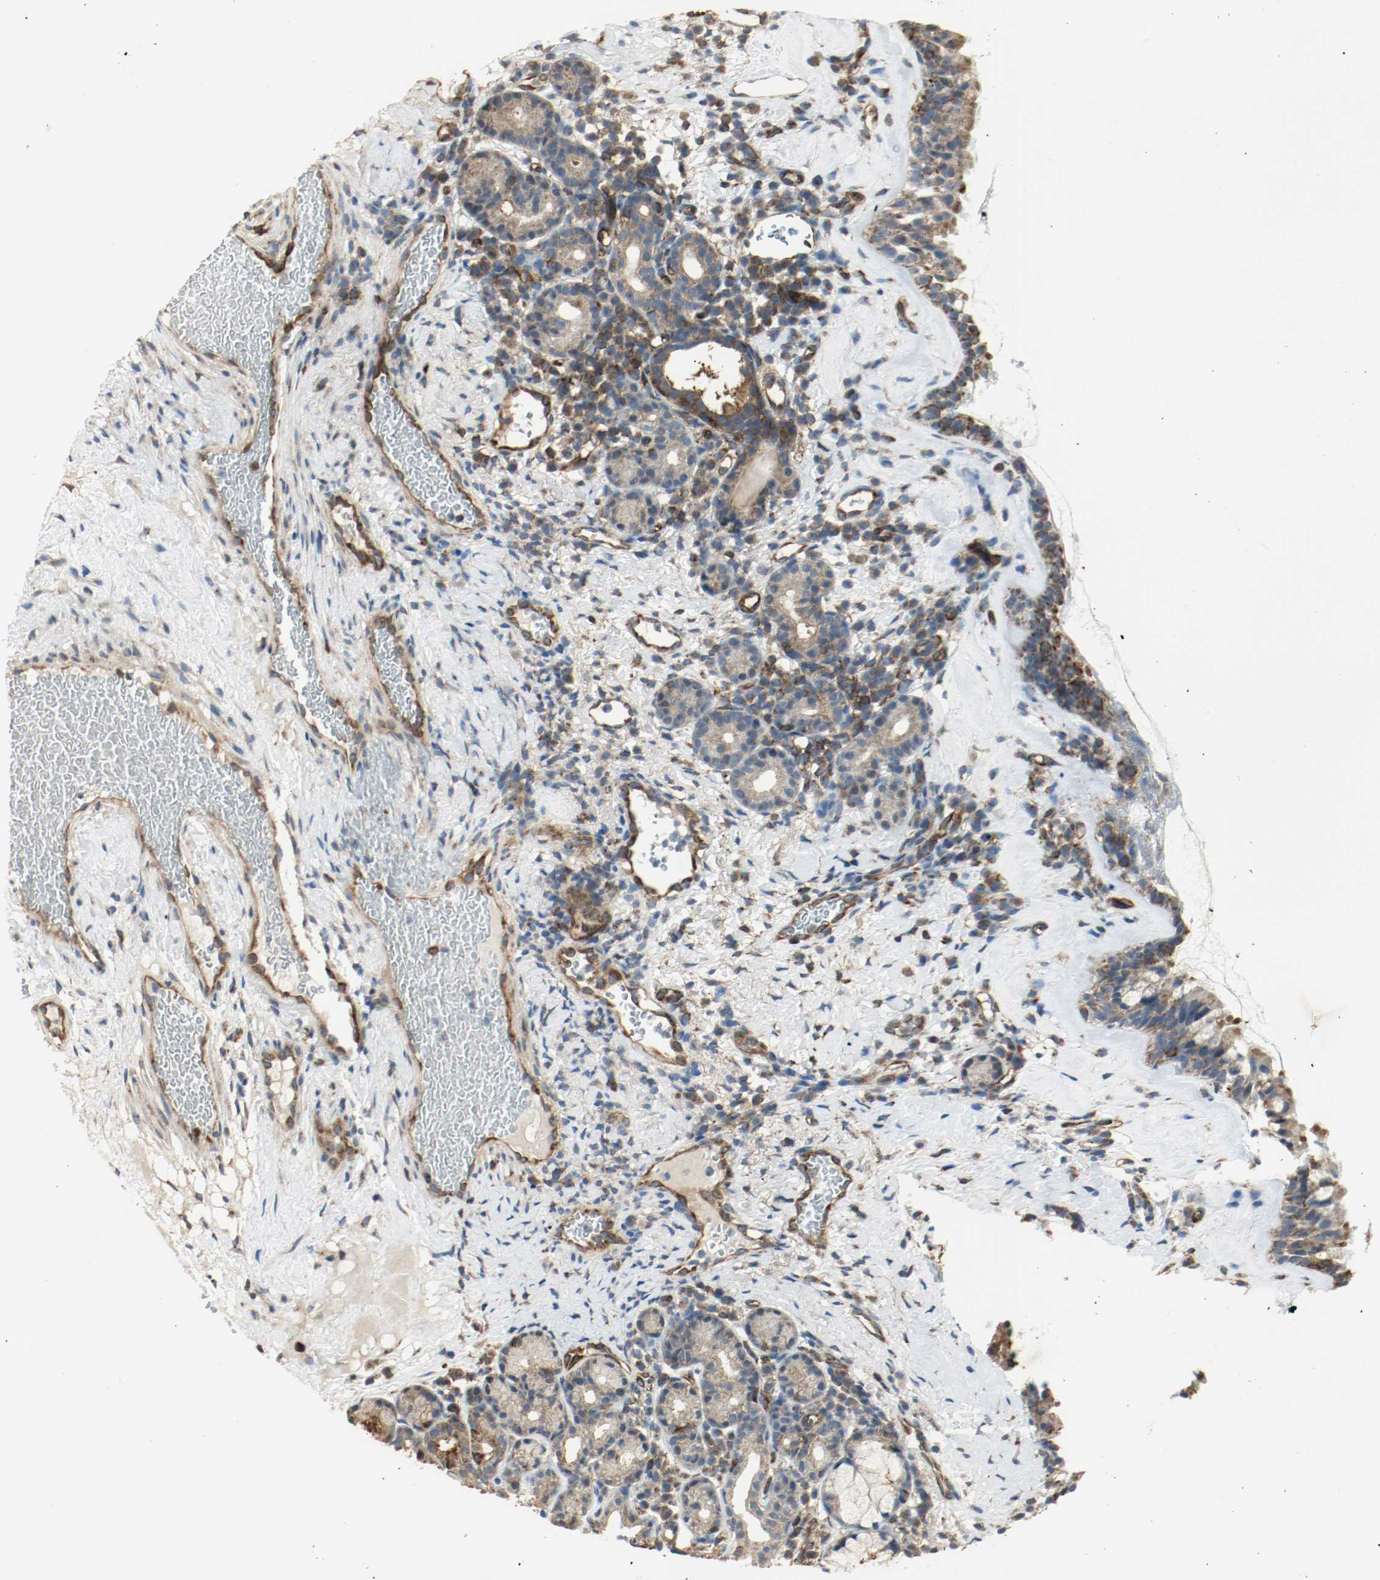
{"staining": {"intensity": "strong", "quantity": ">75%", "location": "cytoplasmic/membranous"}, "tissue": "nasopharynx", "cell_type": "Respiratory epithelial cells", "image_type": "normal", "snomed": [{"axis": "morphology", "description": "Normal tissue, NOS"}, {"axis": "morphology", "description": "Inflammation, NOS"}, {"axis": "topography", "description": "Nasopharynx"}], "caption": "Protein staining of normal nasopharynx shows strong cytoplasmic/membranous staining in about >75% of respiratory epithelial cells. The protein is shown in brown color, while the nuclei are stained blue.", "gene": "PLCG1", "patient": {"sex": "female", "age": 55}}